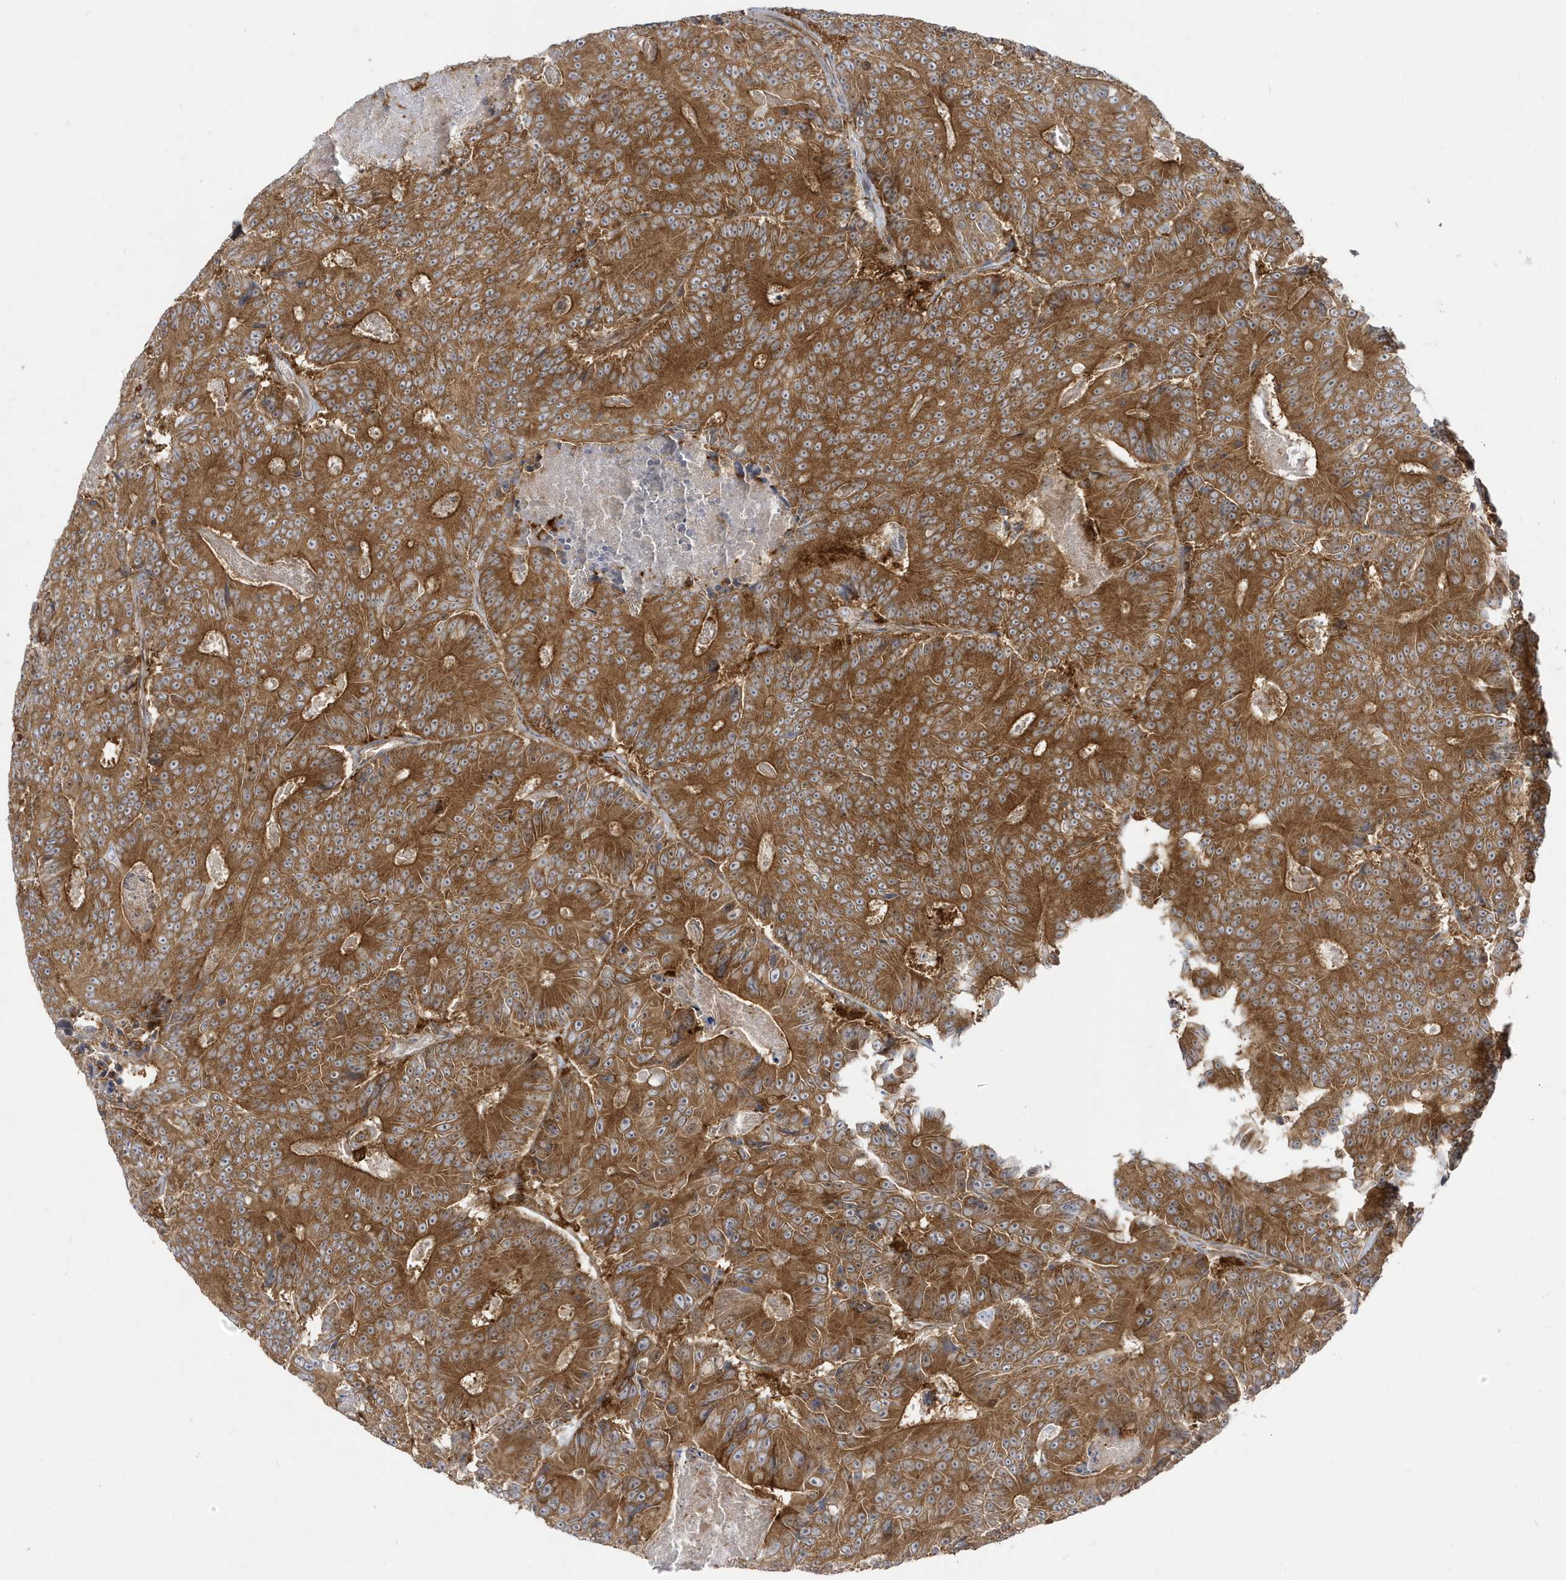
{"staining": {"intensity": "moderate", "quantity": ">75%", "location": "cytoplasmic/membranous"}, "tissue": "colorectal cancer", "cell_type": "Tumor cells", "image_type": "cancer", "snomed": [{"axis": "morphology", "description": "Adenocarcinoma, NOS"}, {"axis": "topography", "description": "Colon"}], "caption": "A histopathology image showing moderate cytoplasmic/membranous expression in approximately >75% of tumor cells in colorectal cancer, as visualized by brown immunohistochemical staining.", "gene": "STAM", "patient": {"sex": "male", "age": 83}}